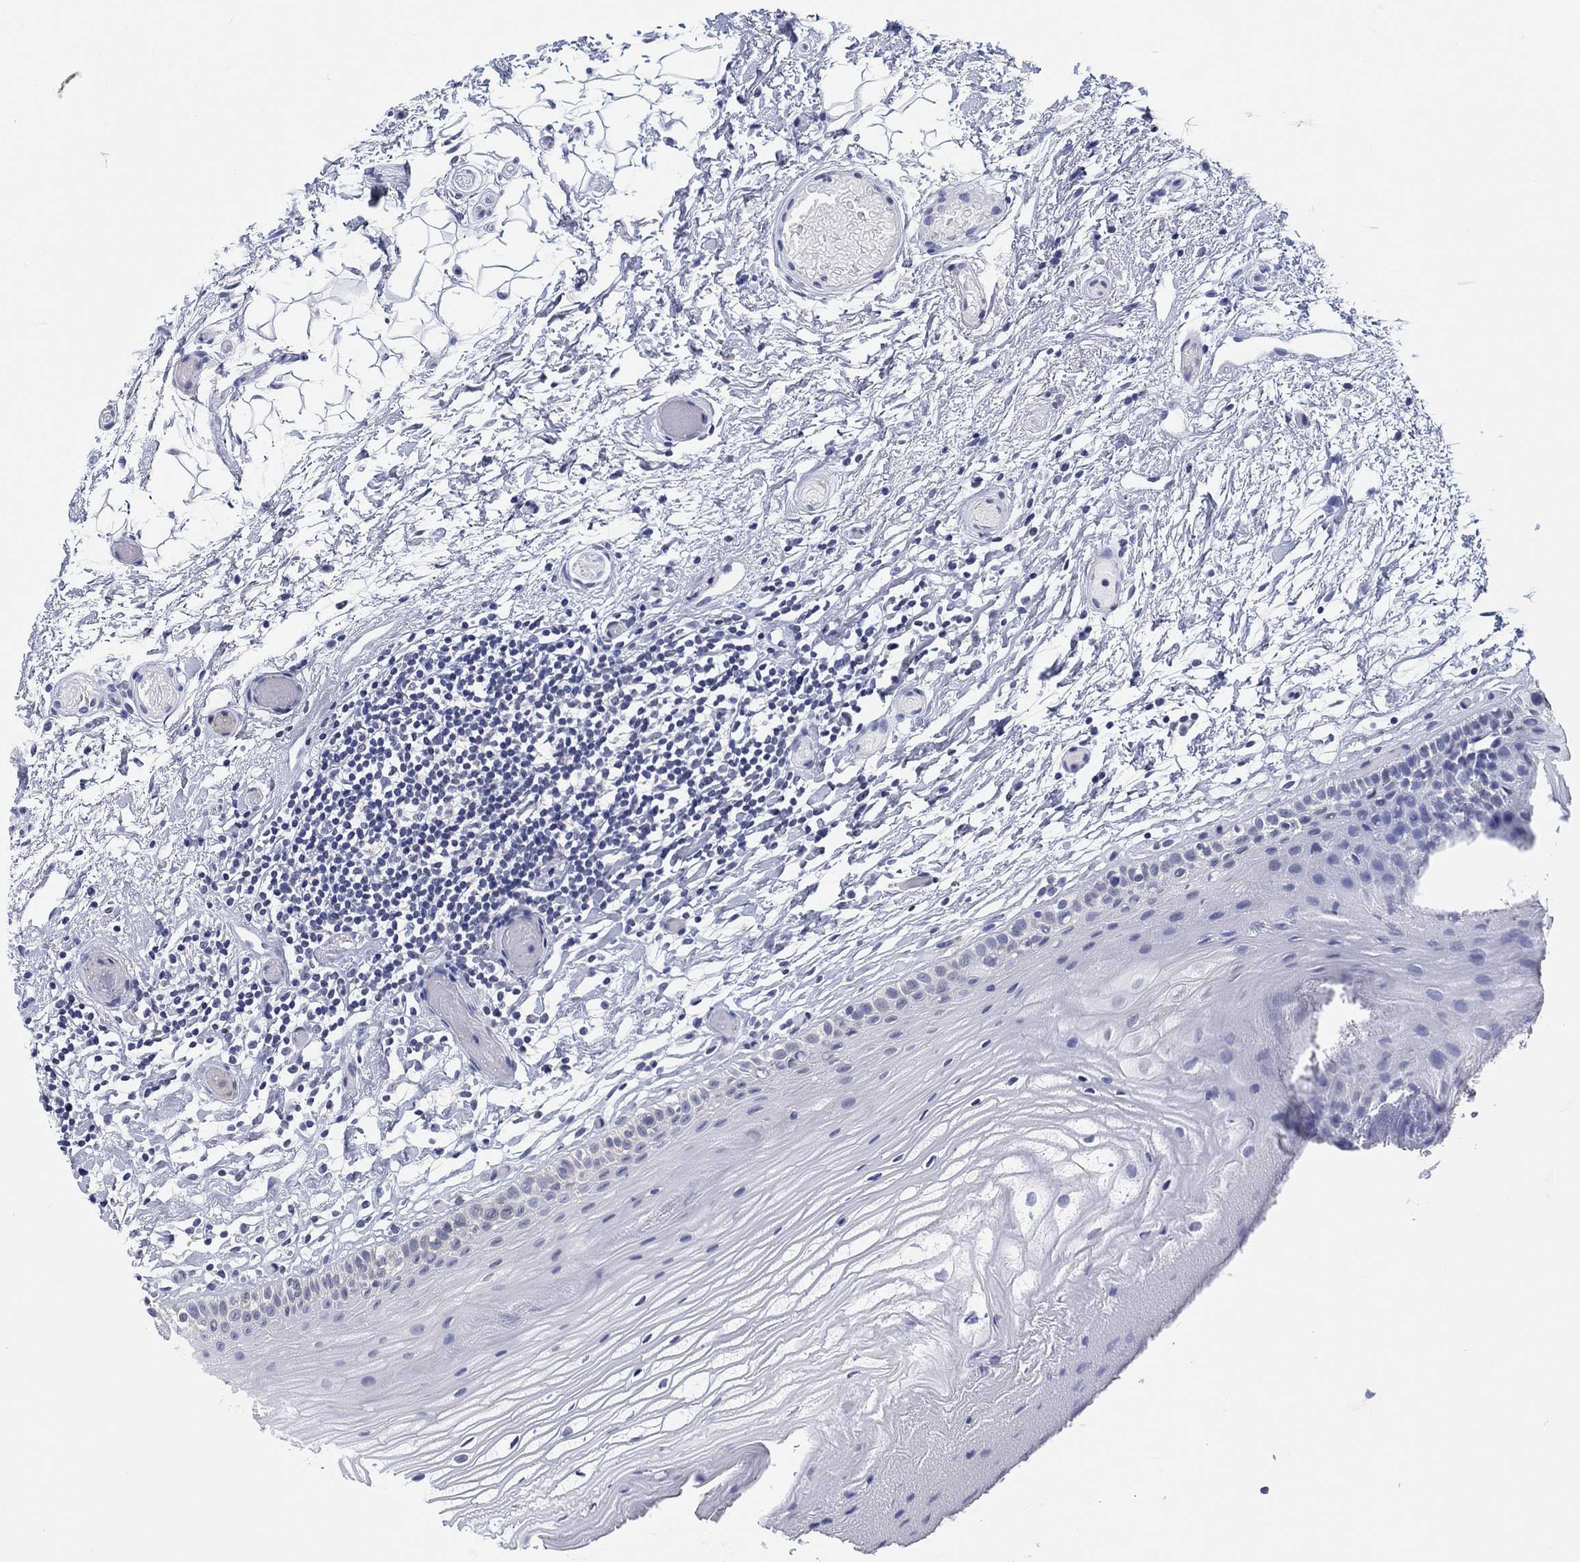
{"staining": {"intensity": "negative", "quantity": "none", "location": "none"}, "tissue": "oral mucosa", "cell_type": "Squamous epithelial cells", "image_type": "normal", "snomed": [{"axis": "morphology", "description": "Normal tissue, NOS"}, {"axis": "topography", "description": "Oral tissue"}, {"axis": "topography", "description": "Tounge, NOS"}], "caption": "This is an IHC image of benign oral mucosa. There is no expression in squamous epithelial cells.", "gene": "OTUB2", "patient": {"sex": "female", "age": 86}}